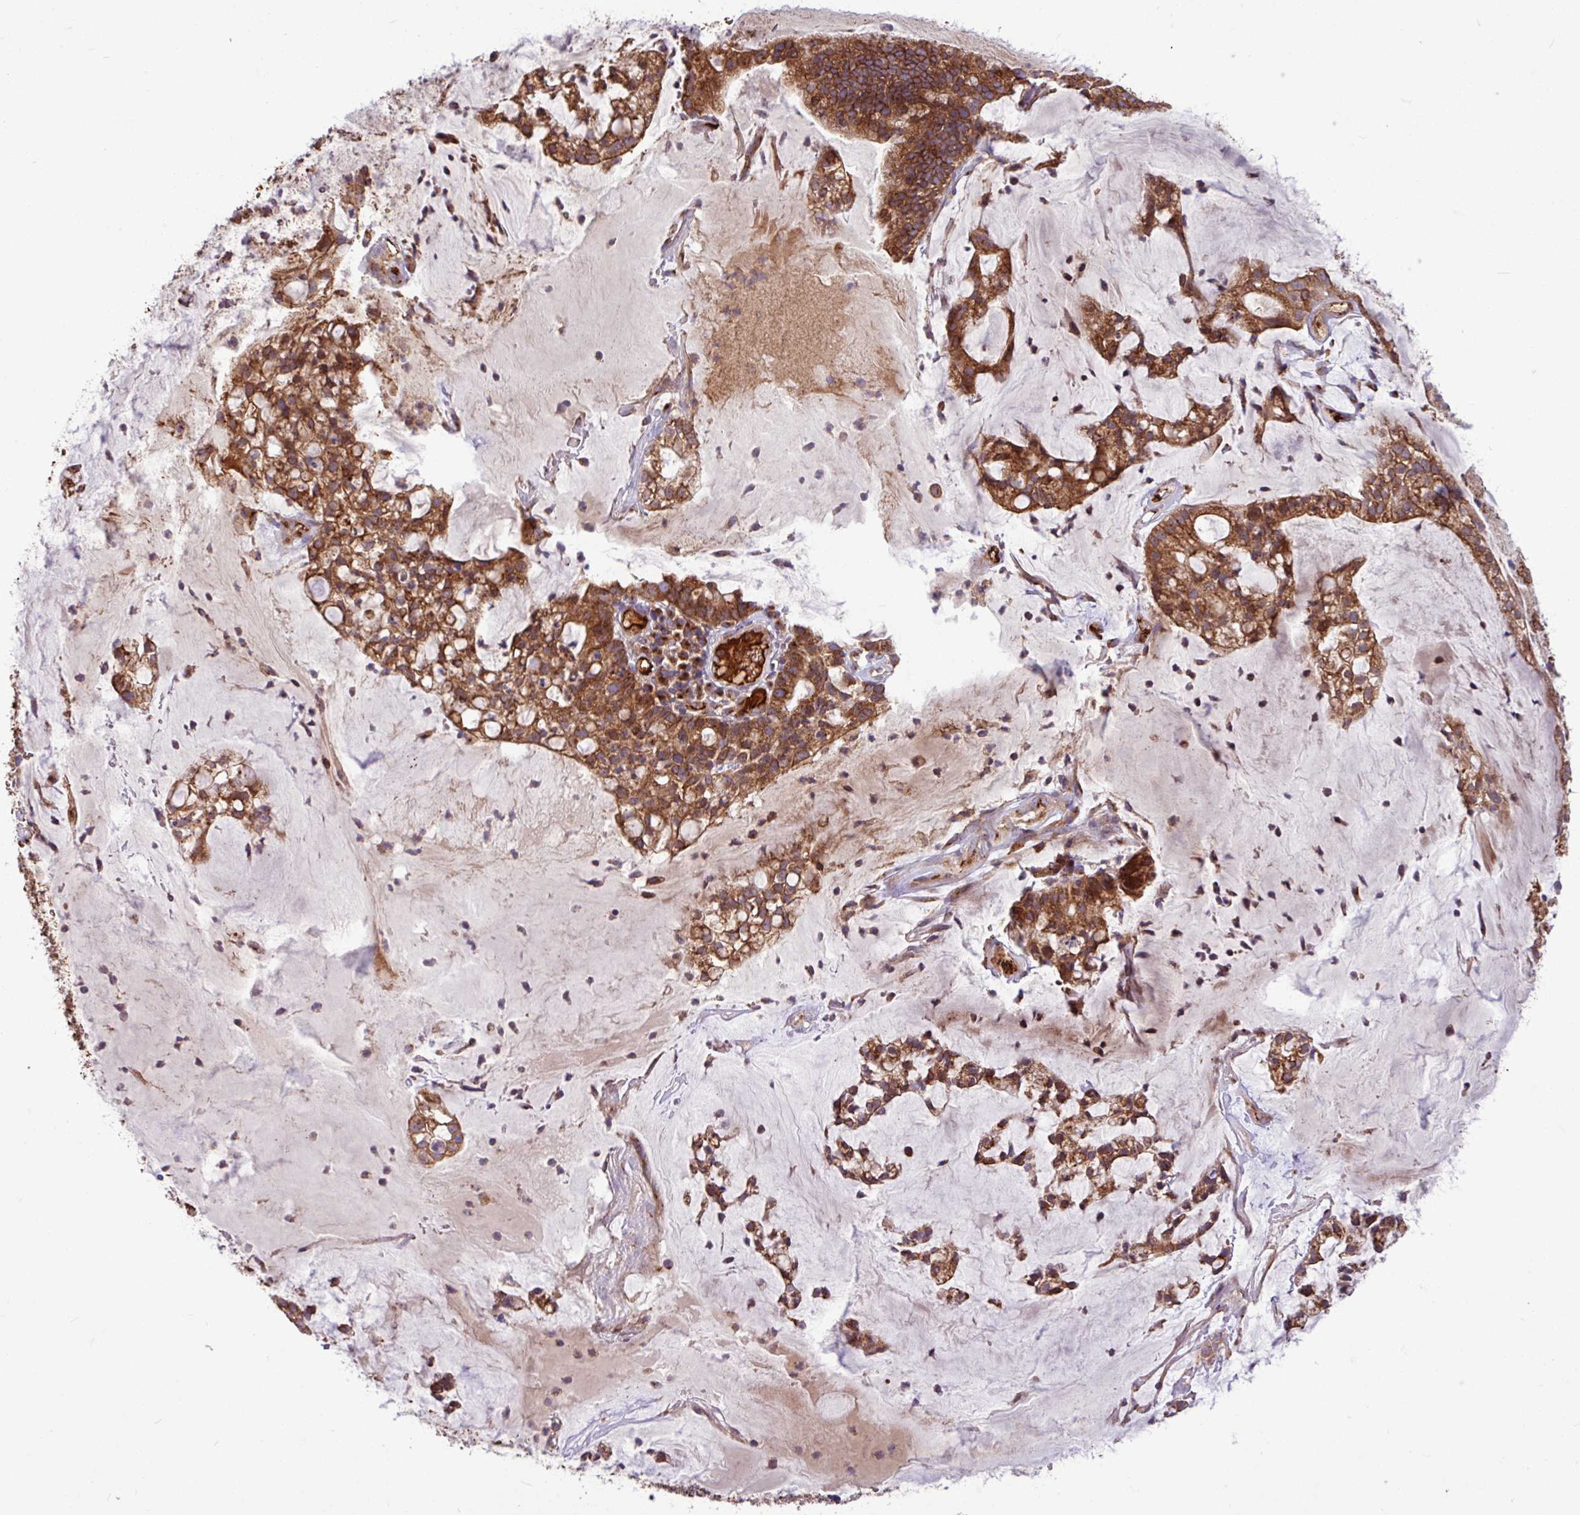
{"staining": {"intensity": "strong", "quantity": ">75%", "location": "cytoplasmic/membranous"}, "tissue": "cervical cancer", "cell_type": "Tumor cells", "image_type": "cancer", "snomed": [{"axis": "morphology", "description": "Adenocarcinoma, NOS"}, {"axis": "topography", "description": "Cervix"}], "caption": "This photomicrograph demonstrates IHC staining of cervical adenocarcinoma, with high strong cytoplasmic/membranous positivity in approximately >75% of tumor cells.", "gene": "LSM12", "patient": {"sex": "female", "age": 41}}